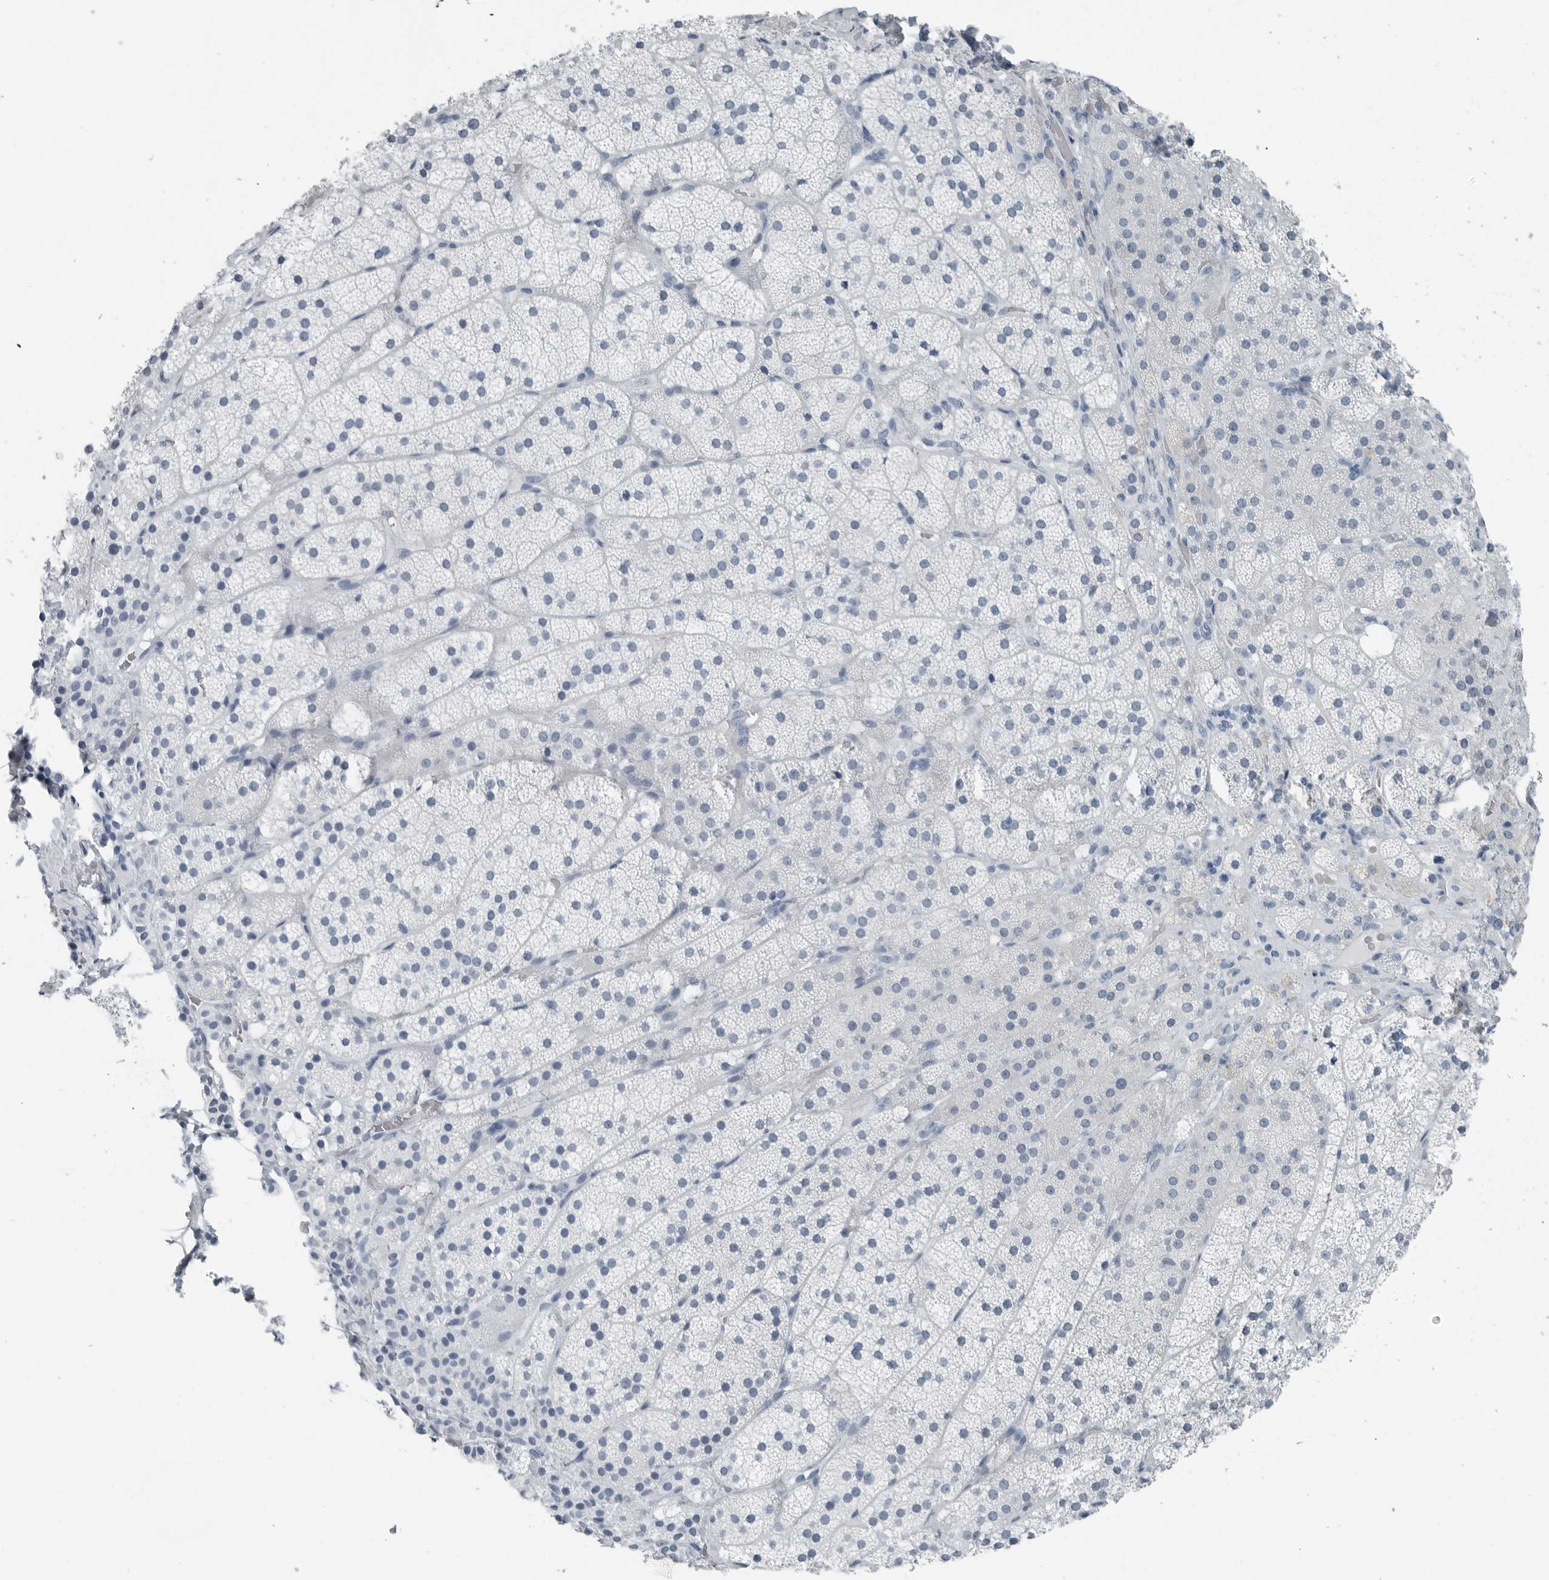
{"staining": {"intensity": "negative", "quantity": "none", "location": "none"}, "tissue": "adrenal gland", "cell_type": "Glandular cells", "image_type": "normal", "snomed": [{"axis": "morphology", "description": "Normal tissue, NOS"}, {"axis": "topography", "description": "Adrenal gland"}], "caption": "The IHC micrograph has no significant staining in glandular cells of adrenal gland. Nuclei are stained in blue.", "gene": "FABP6", "patient": {"sex": "female", "age": 44}}